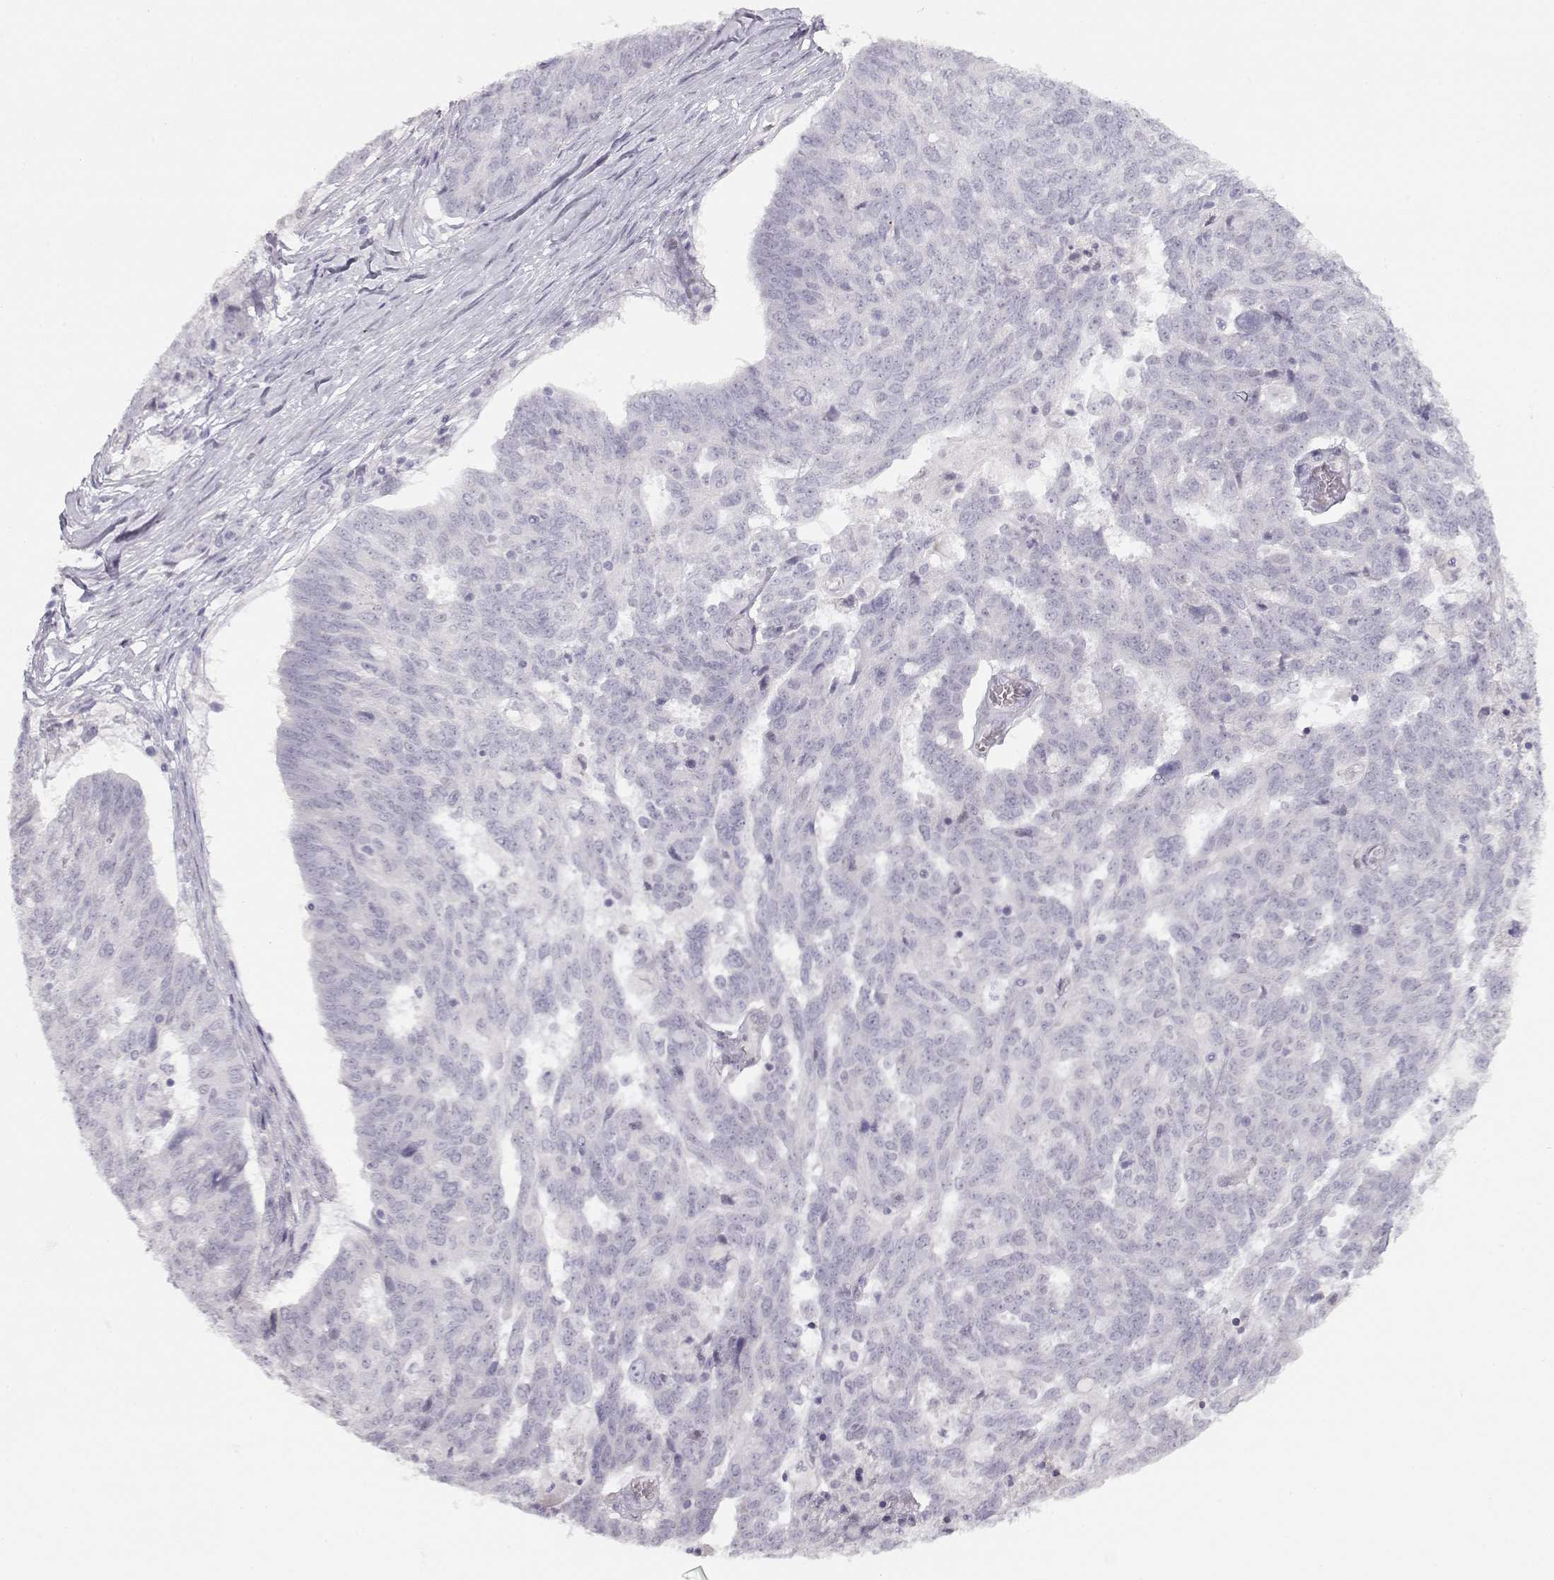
{"staining": {"intensity": "negative", "quantity": "none", "location": "none"}, "tissue": "ovarian cancer", "cell_type": "Tumor cells", "image_type": "cancer", "snomed": [{"axis": "morphology", "description": "Cystadenocarcinoma, serous, NOS"}, {"axis": "topography", "description": "Ovary"}], "caption": "DAB immunohistochemical staining of human ovarian serous cystadenocarcinoma displays no significant expression in tumor cells.", "gene": "IMPG1", "patient": {"sex": "female", "age": 67}}